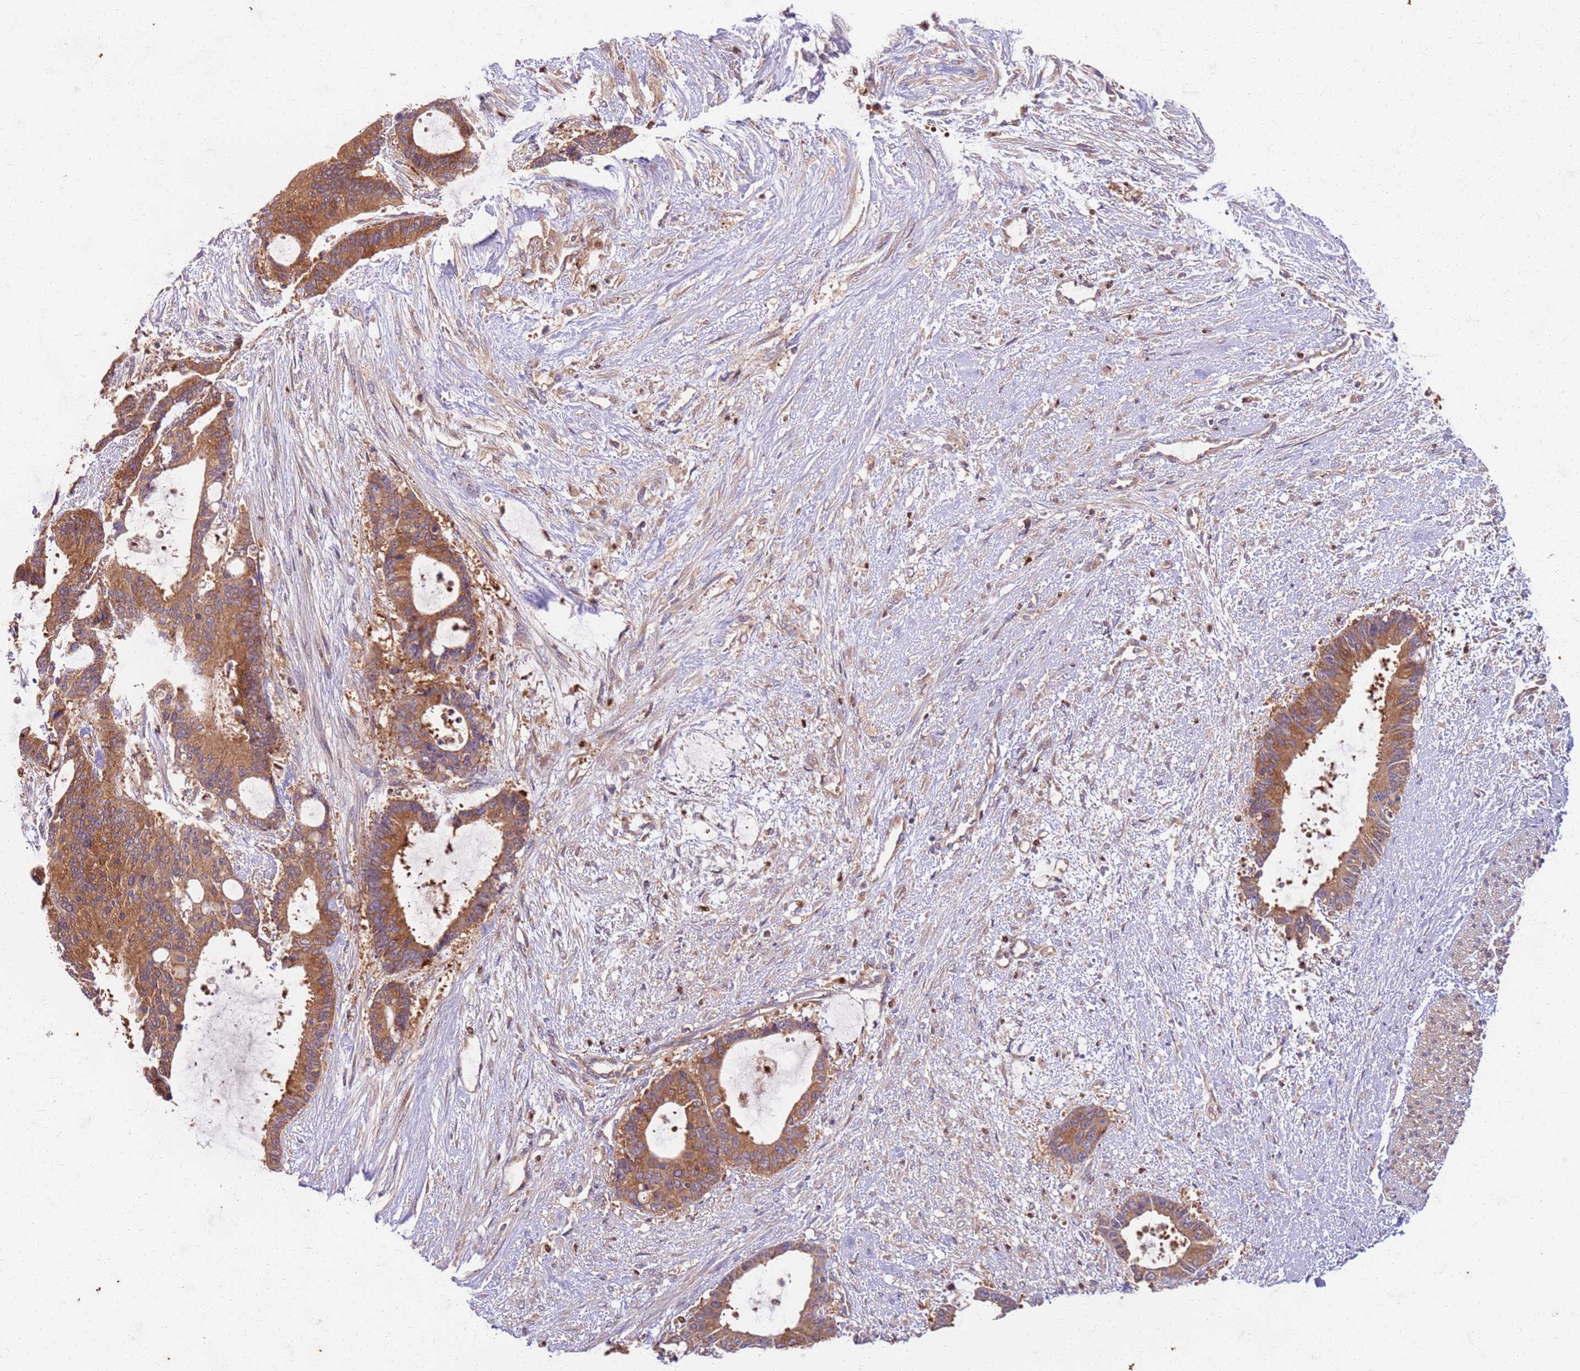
{"staining": {"intensity": "moderate", "quantity": ">75%", "location": "cytoplasmic/membranous"}, "tissue": "liver cancer", "cell_type": "Tumor cells", "image_type": "cancer", "snomed": [{"axis": "morphology", "description": "Normal tissue, NOS"}, {"axis": "morphology", "description": "Cholangiocarcinoma"}, {"axis": "topography", "description": "Liver"}, {"axis": "topography", "description": "Peripheral nerve tissue"}], "caption": "Human liver cholangiocarcinoma stained for a protein (brown) demonstrates moderate cytoplasmic/membranous positive positivity in about >75% of tumor cells.", "gene": "OSBP", "patient": {"sex": "female", "age": 73}}